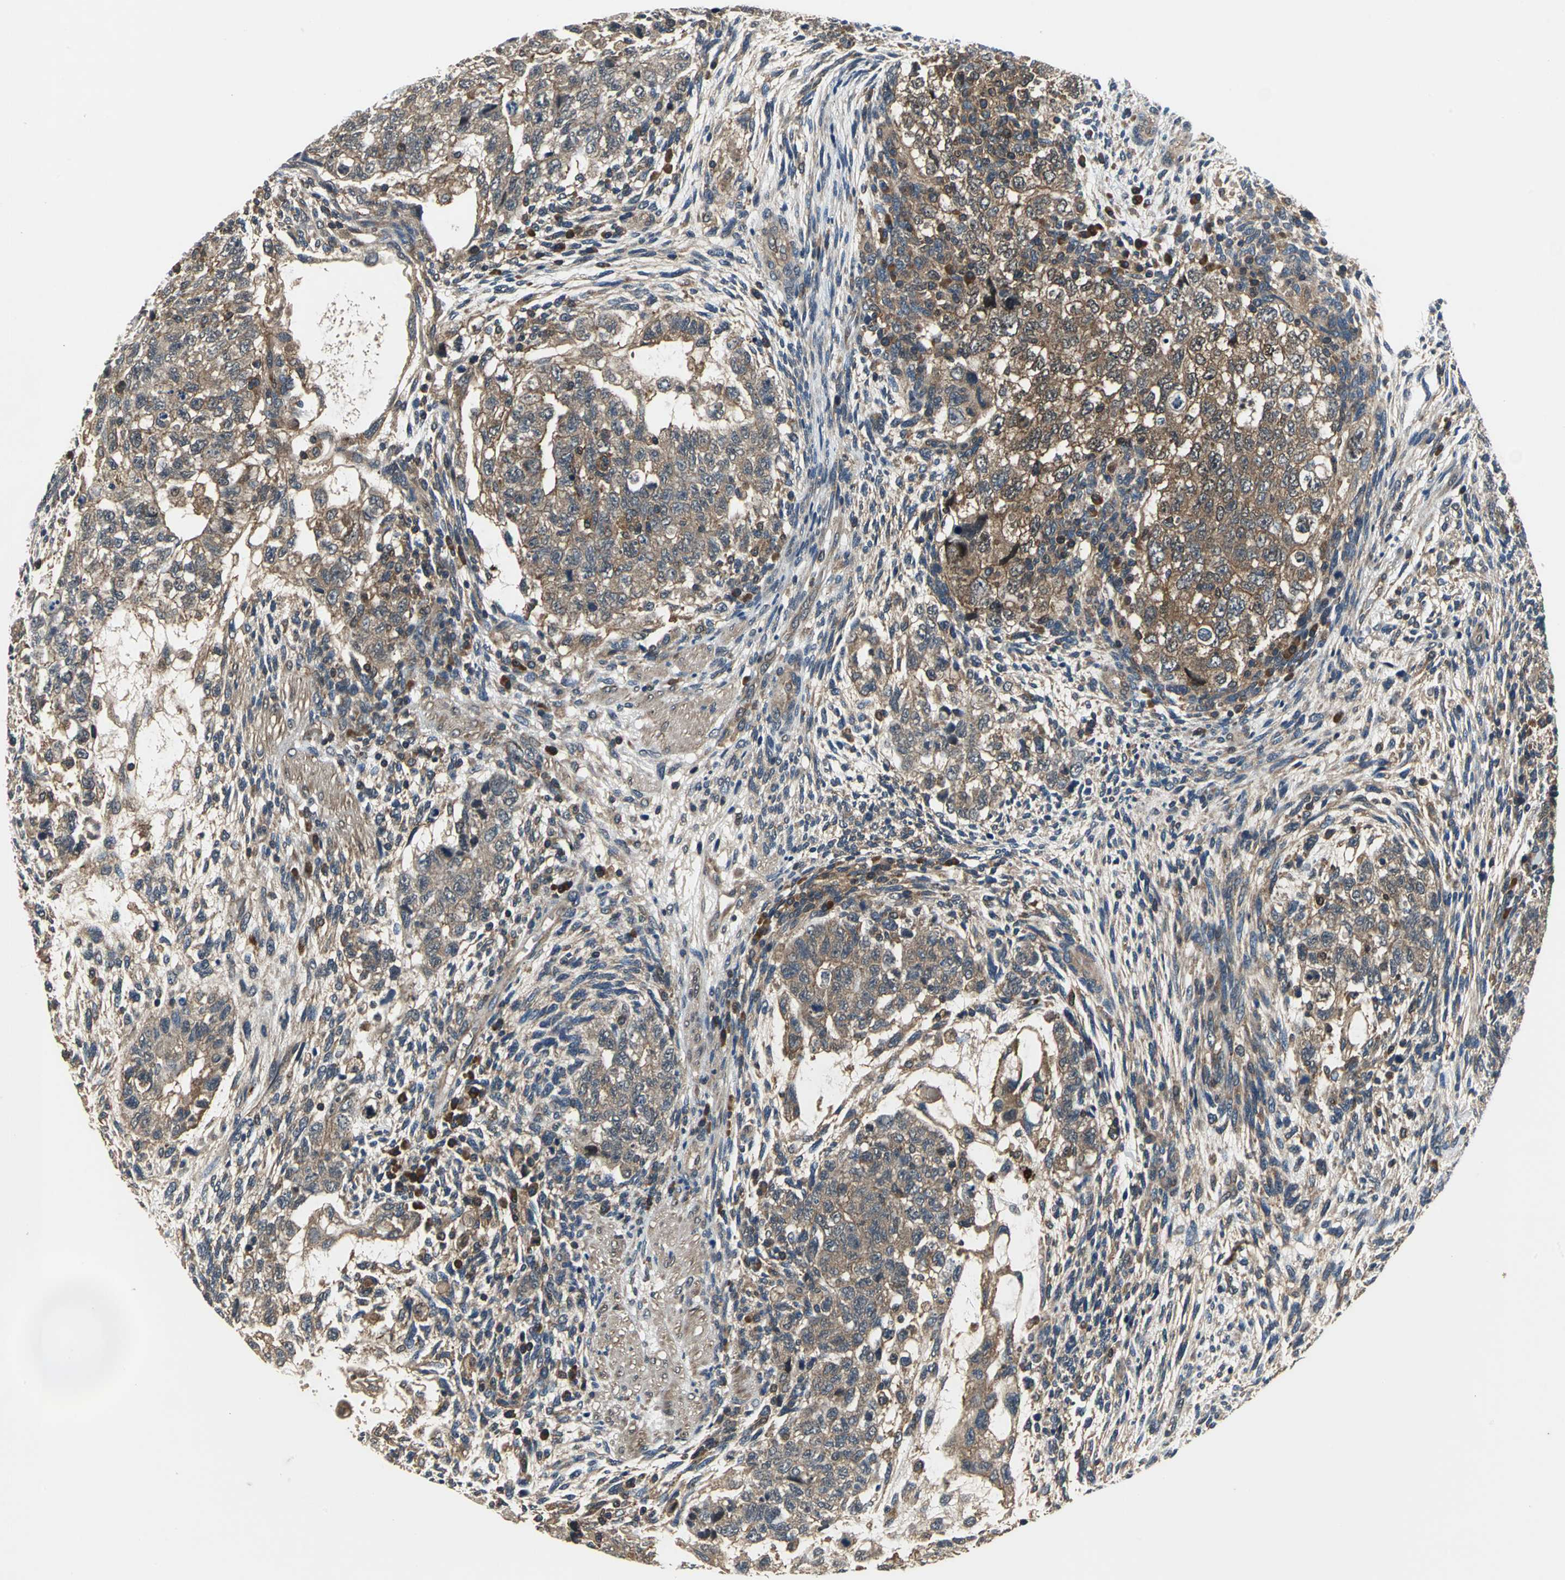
{"staining": {"intensity": "moderate", "quantity": ">75%", "location": "cytoplasmic/membranous"}, "tissue": "testis cancer", "cell_type": "Tumor cells", "image_type": "cancer", "snomed": [{"axis": "morphology", "description": "Normal tissue, NOS"}, {"axis": "morphology", "description": "Carcinoma, Embryonal, NOS"}, {"axis": "topography", "description": "Testis"}], "caption": "Approximately >75% of tumor cells in testis cancer exhibit moderate cytoplasmic/membranous protein positivity as visualized by brown immunohistochemical staining.", "gene": "EIF2B2", "patient": {"sex": "male", "age": 36}}